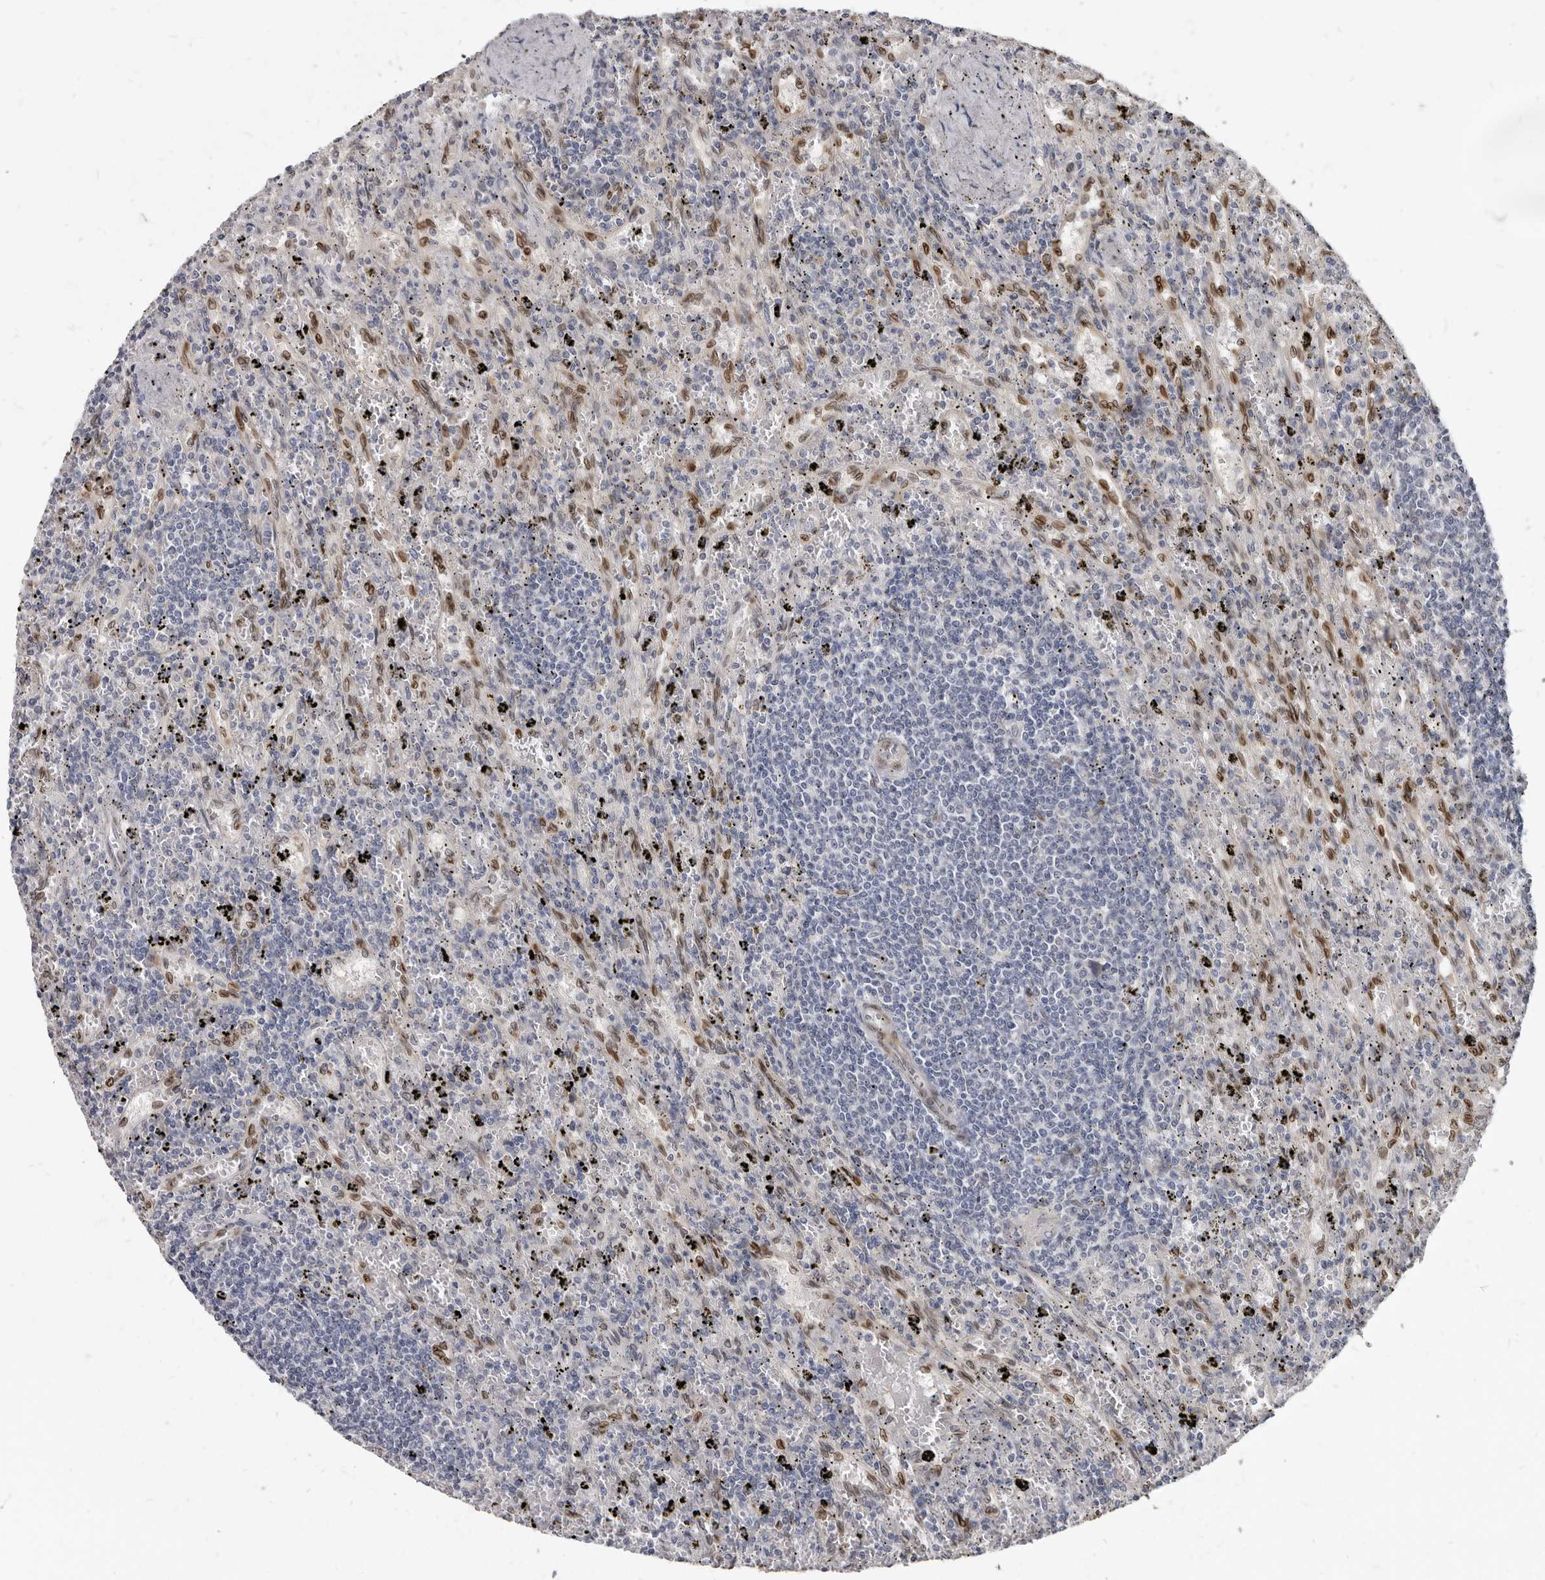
{"staining": {"intensity": "negative", "quantity": "none", "location": "none"}, "tissue": "lymphoma", "cell_type": "Tumor cells", "image_type": "cancer", "snomed": [{"axis": "morphology", "description": "Malignant lymphoma, non-Hodgkin's type, Low grade"}, {"axis": "topography", "description": "Spleen"}], "caption": "Tumor cells show no significant protein expression in malignant lymphoma, non-Hodgkin's type (low-grade). (DAB immunohistochemistry (IHC) visualized using brightfield microscopy, high magnification).", "gene": "MRGPRF", "patient": {"sex": "male", "age": 76}}